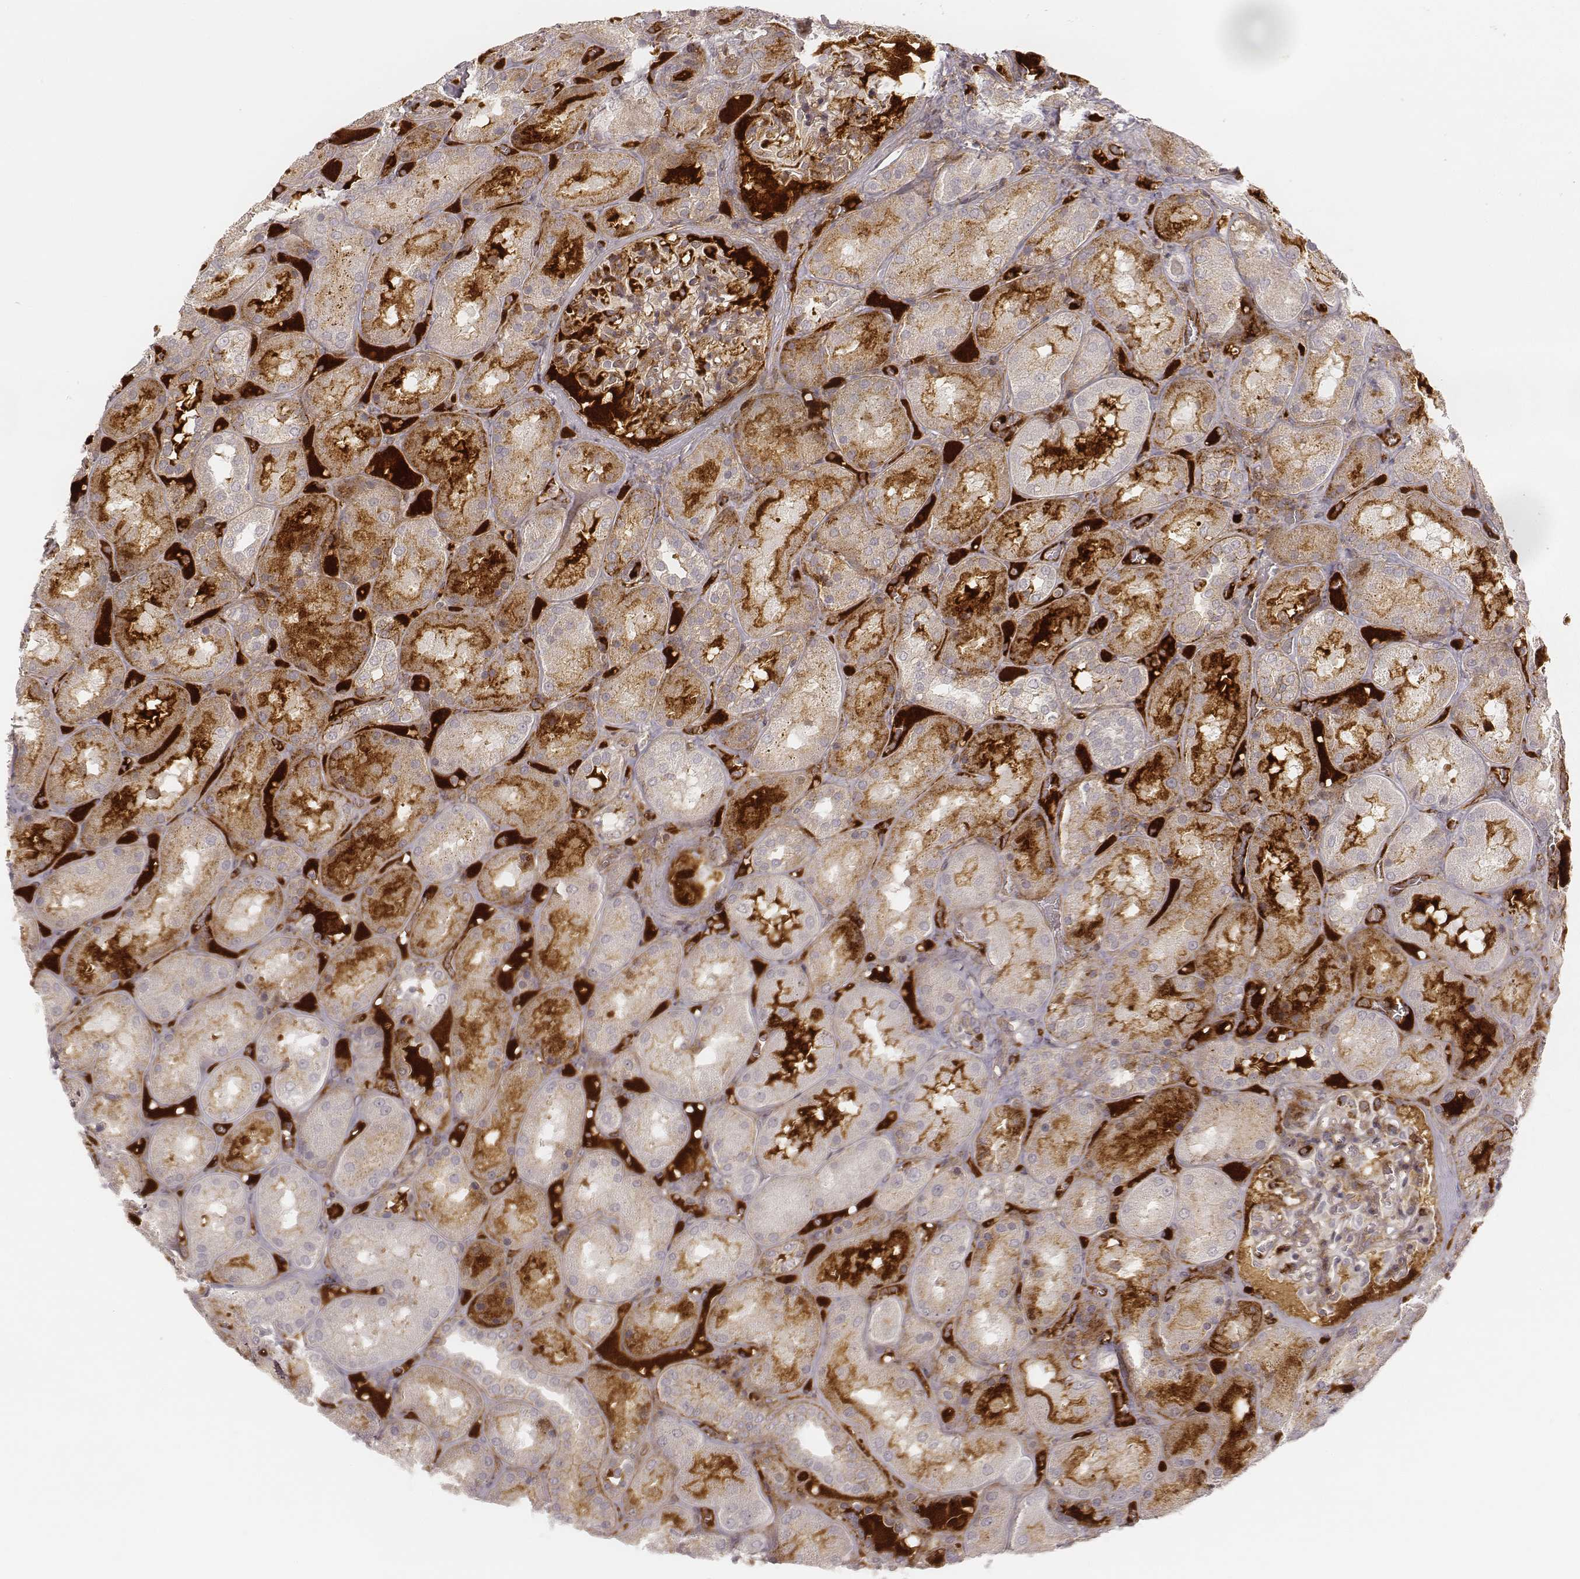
{"staining": {"intensity": "moderate", "quantity": "25%-75%", "location": "cytoplasmic/membranous"}, "tissue": "kidney", "cell_type": "Cells in glomeruli", "image_type": "normal", "snomed": [{"axis": "morphology", "description": "Normal tissue, NOS"}, {"axis": "topography", "description": "Kidney"}], "caption": "IHC micrograph of unremarkable kidney stained for a protein (brown), which shows medium levels of moderate cytoplasmic/membranous staining in about 25%-75% of cells in glomeruli.", "gene": "GORASP2", "patient": {"sex": "male", "age": 73}}